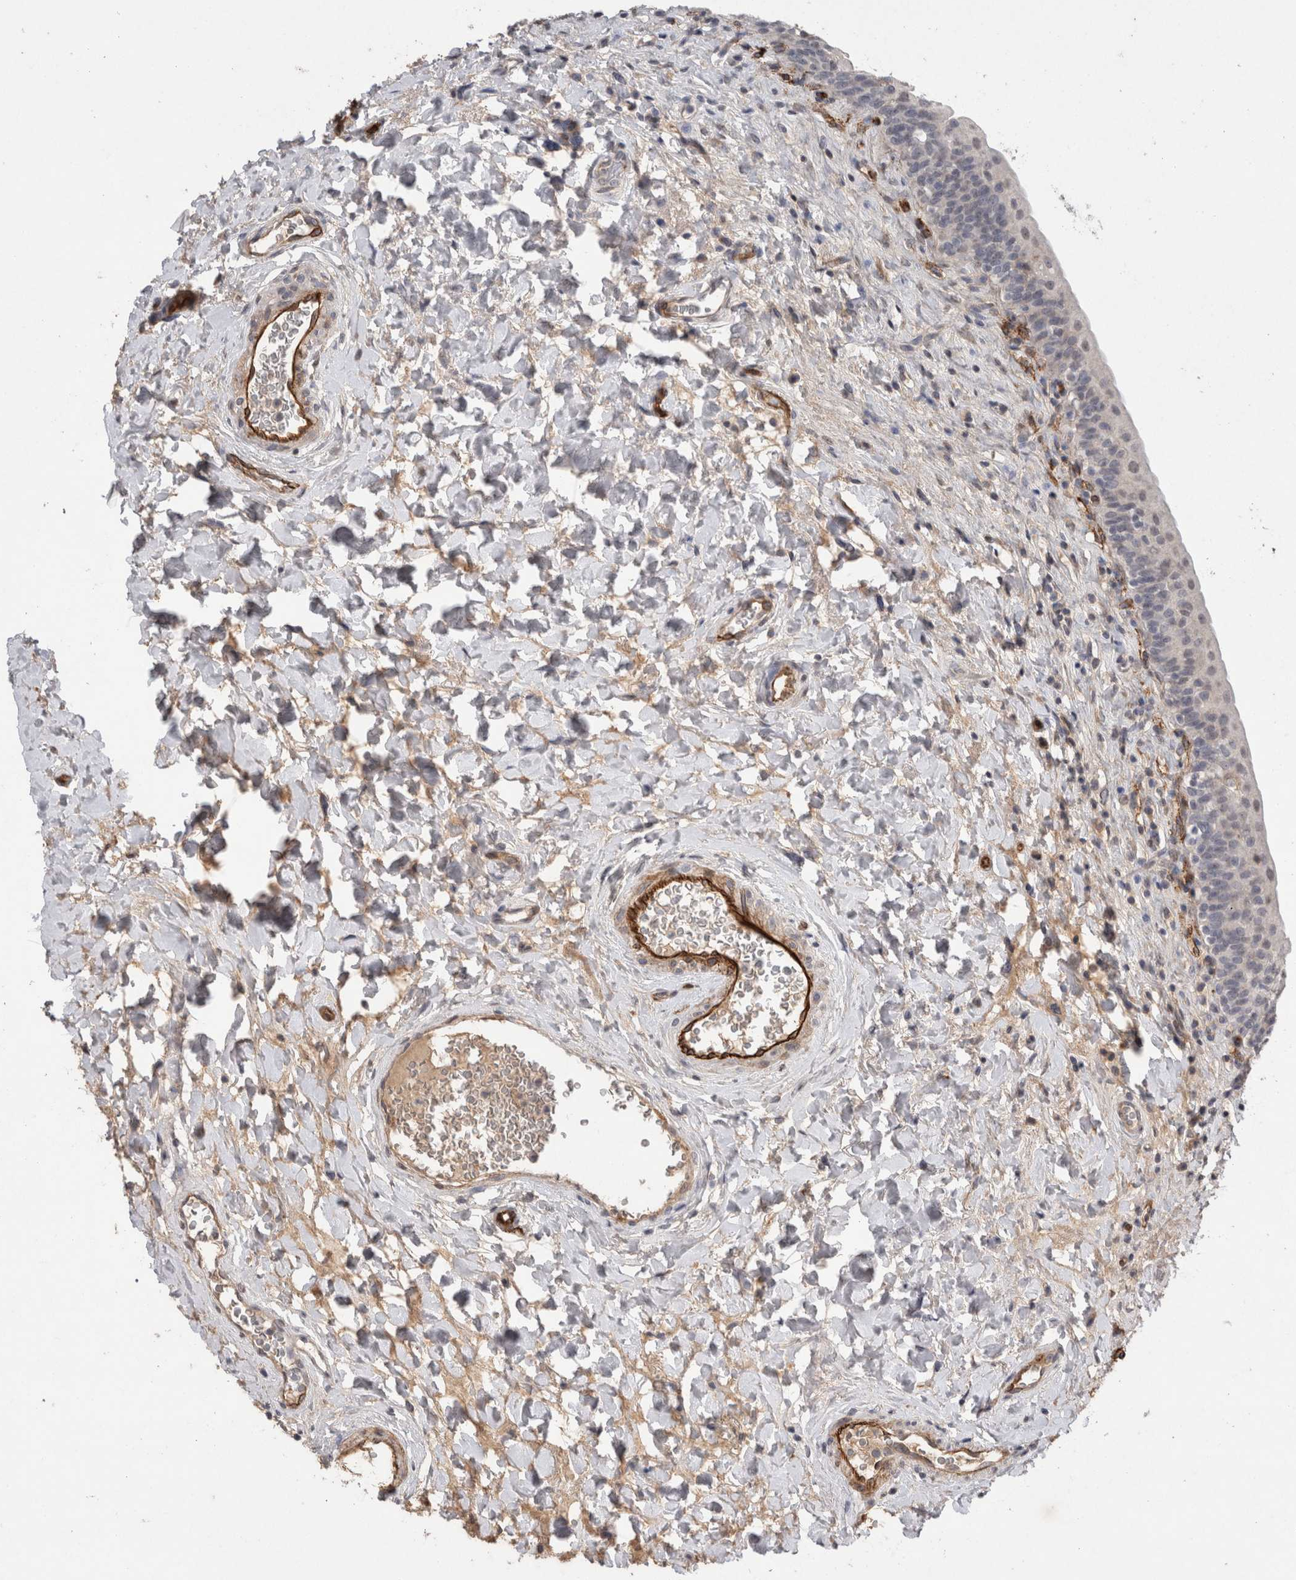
{"staining": {"intensity": "weak", "quantity": "<25%", "location": "cytoplasmic/membranous"}, "tissue": "urinary bladder", "cell_type": "Urothelial cells", "image_type": "normal", "snomed": [{"axis": "morphology", "description": "Normal tissue, NOS"}, {"axis": "topography", "description": "Urinary bladder"}], "caption": "IHC histopathology image of benign urinary bladder stained for a protein (brown), which exhibits no expression in urothelial cells.", "gene": "CDH13", "patient": {"sex": "male", "age": 83}}